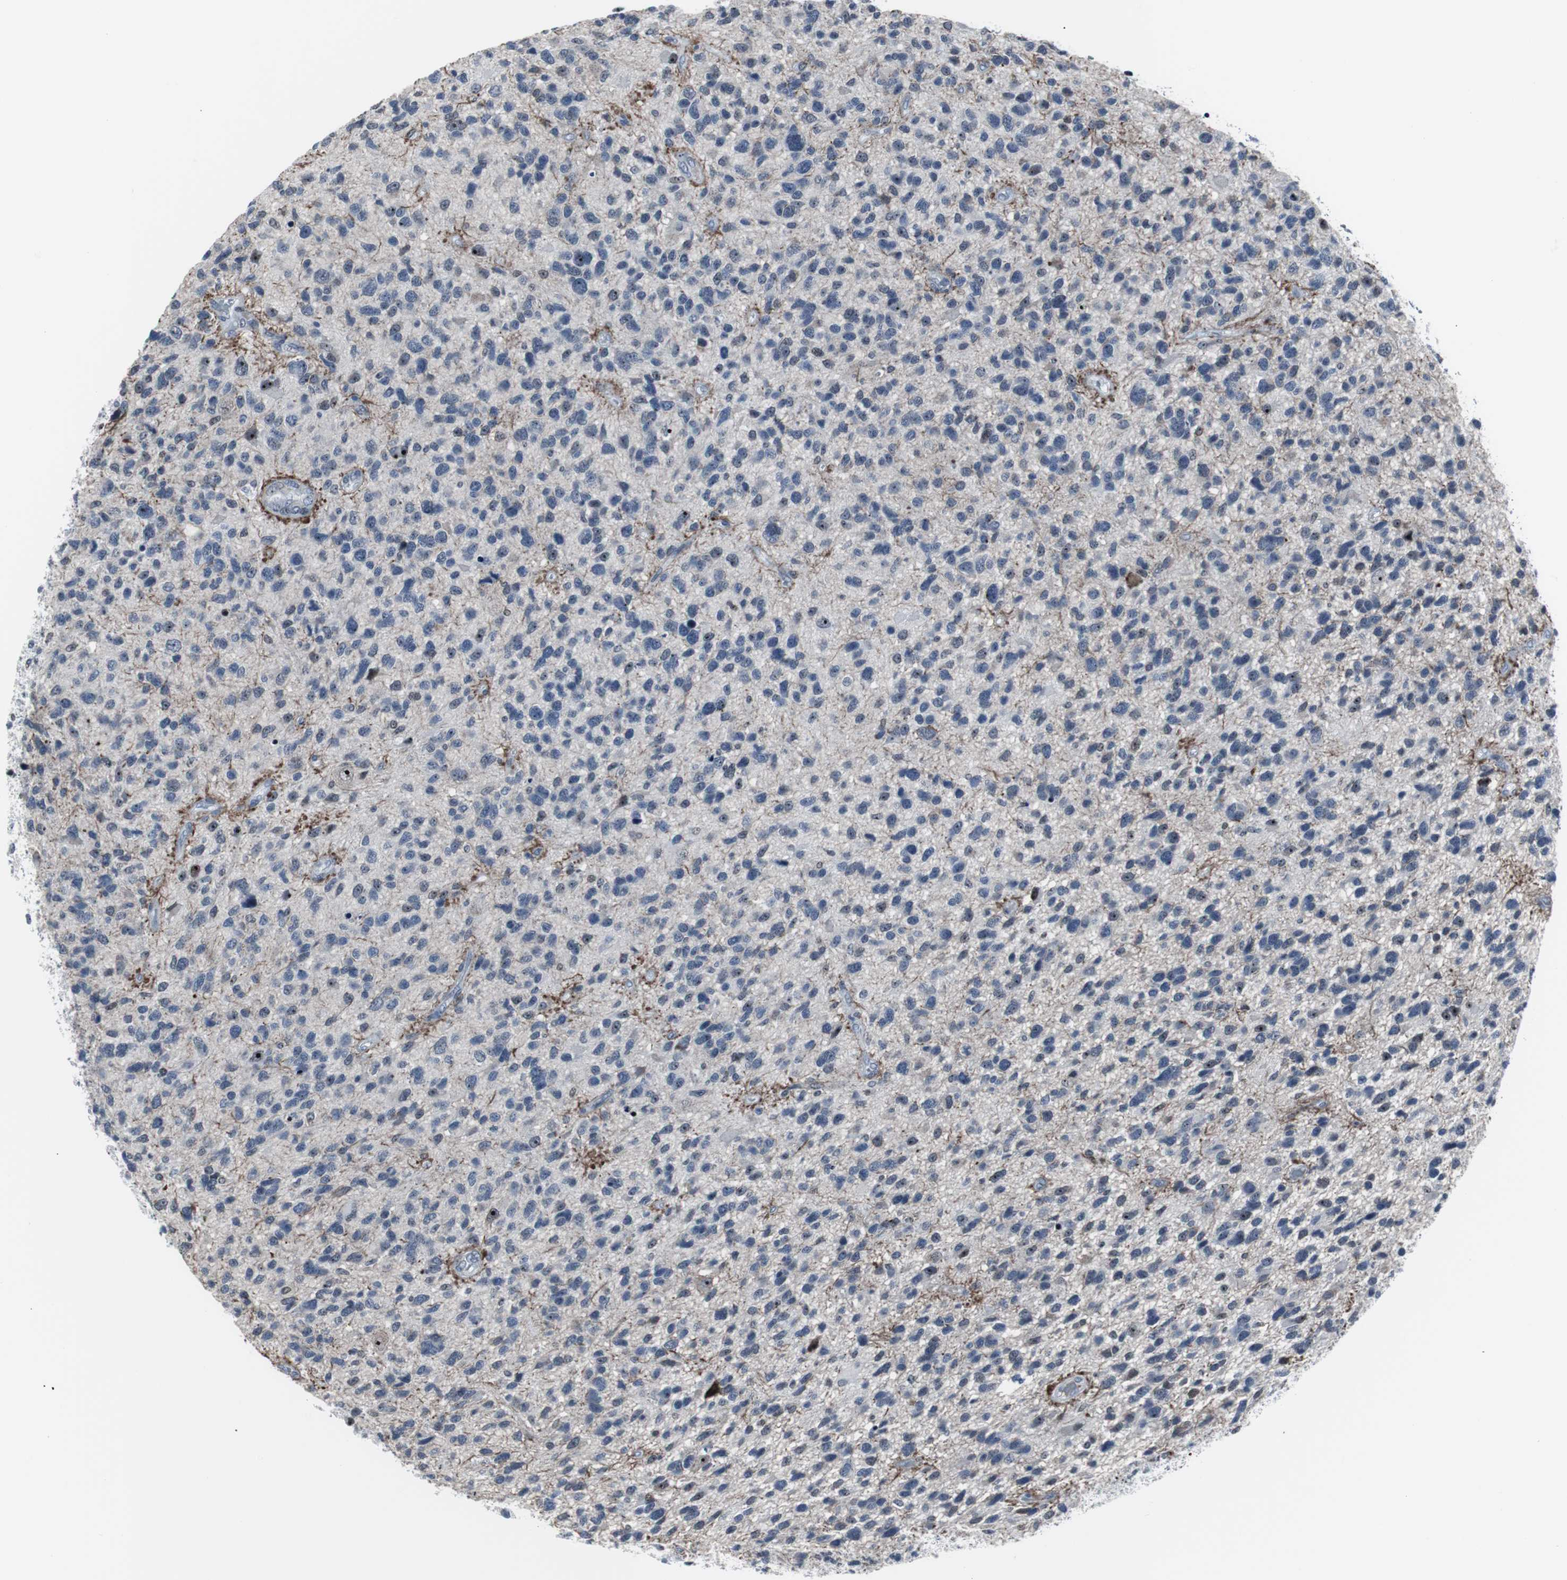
{"staining": {"intensity": "negative", "quantity": "none", "location": "none"}, "tissue": "glioma", "cell_type": "Tumor cells", "image_type": "cancer", "snomed": [{"axis": "morphology", "description": "Glioma, malignant, High grade"}, {"axis": "topography", "description": "Brain"}], "caption": "Human malignant glioma (high-grade) stained for a protein using immunohistochemistry (IHC) reveals no expression in tumor cells.", "gene": "DOK1", "patient": {"sex": "female", "age": 58}}